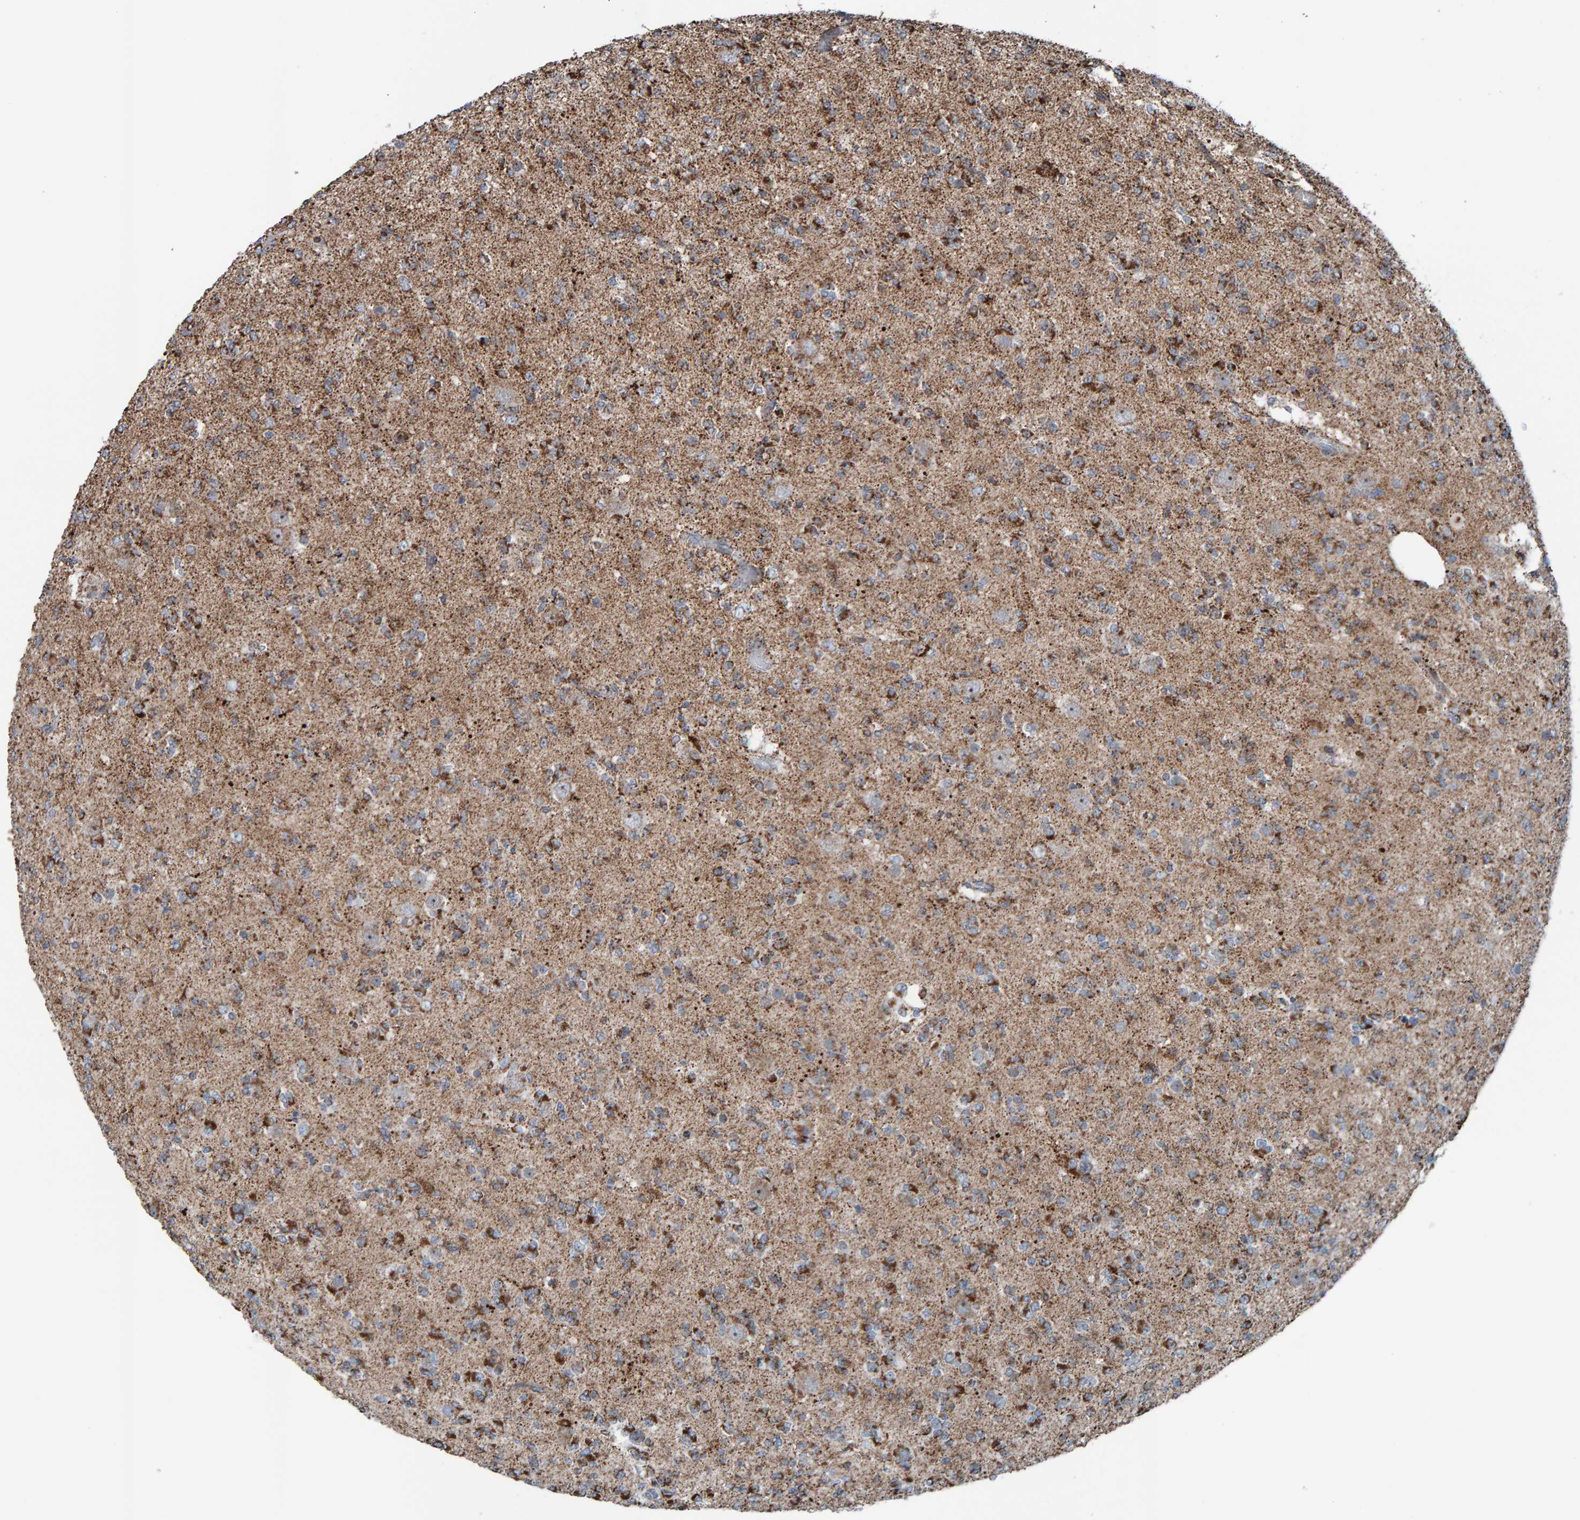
{"staining": {"intensity": "moderate", "quantity": "25%-75%", "location": "cytoplasmic/membranous"}, "tissue": "glioma", "cell_type": "Tumor cells", "image_type": "cancer", "snomed": [{"axis": "morphology", "description": "Glioma, malignant, Low grade"}, {"axis": "topography", "description": "Brain"}], "caption": "A photomicrograph of malignant glioma (low-grade) stained for a protein demonstrates moderate cytoplasmic/membranous brown staining in tumor cells. (Brightfield microscopy of DAB IHC at high magnification).", "gene": "ZNF48", "patient": {"sex": "male", "age": 38}}